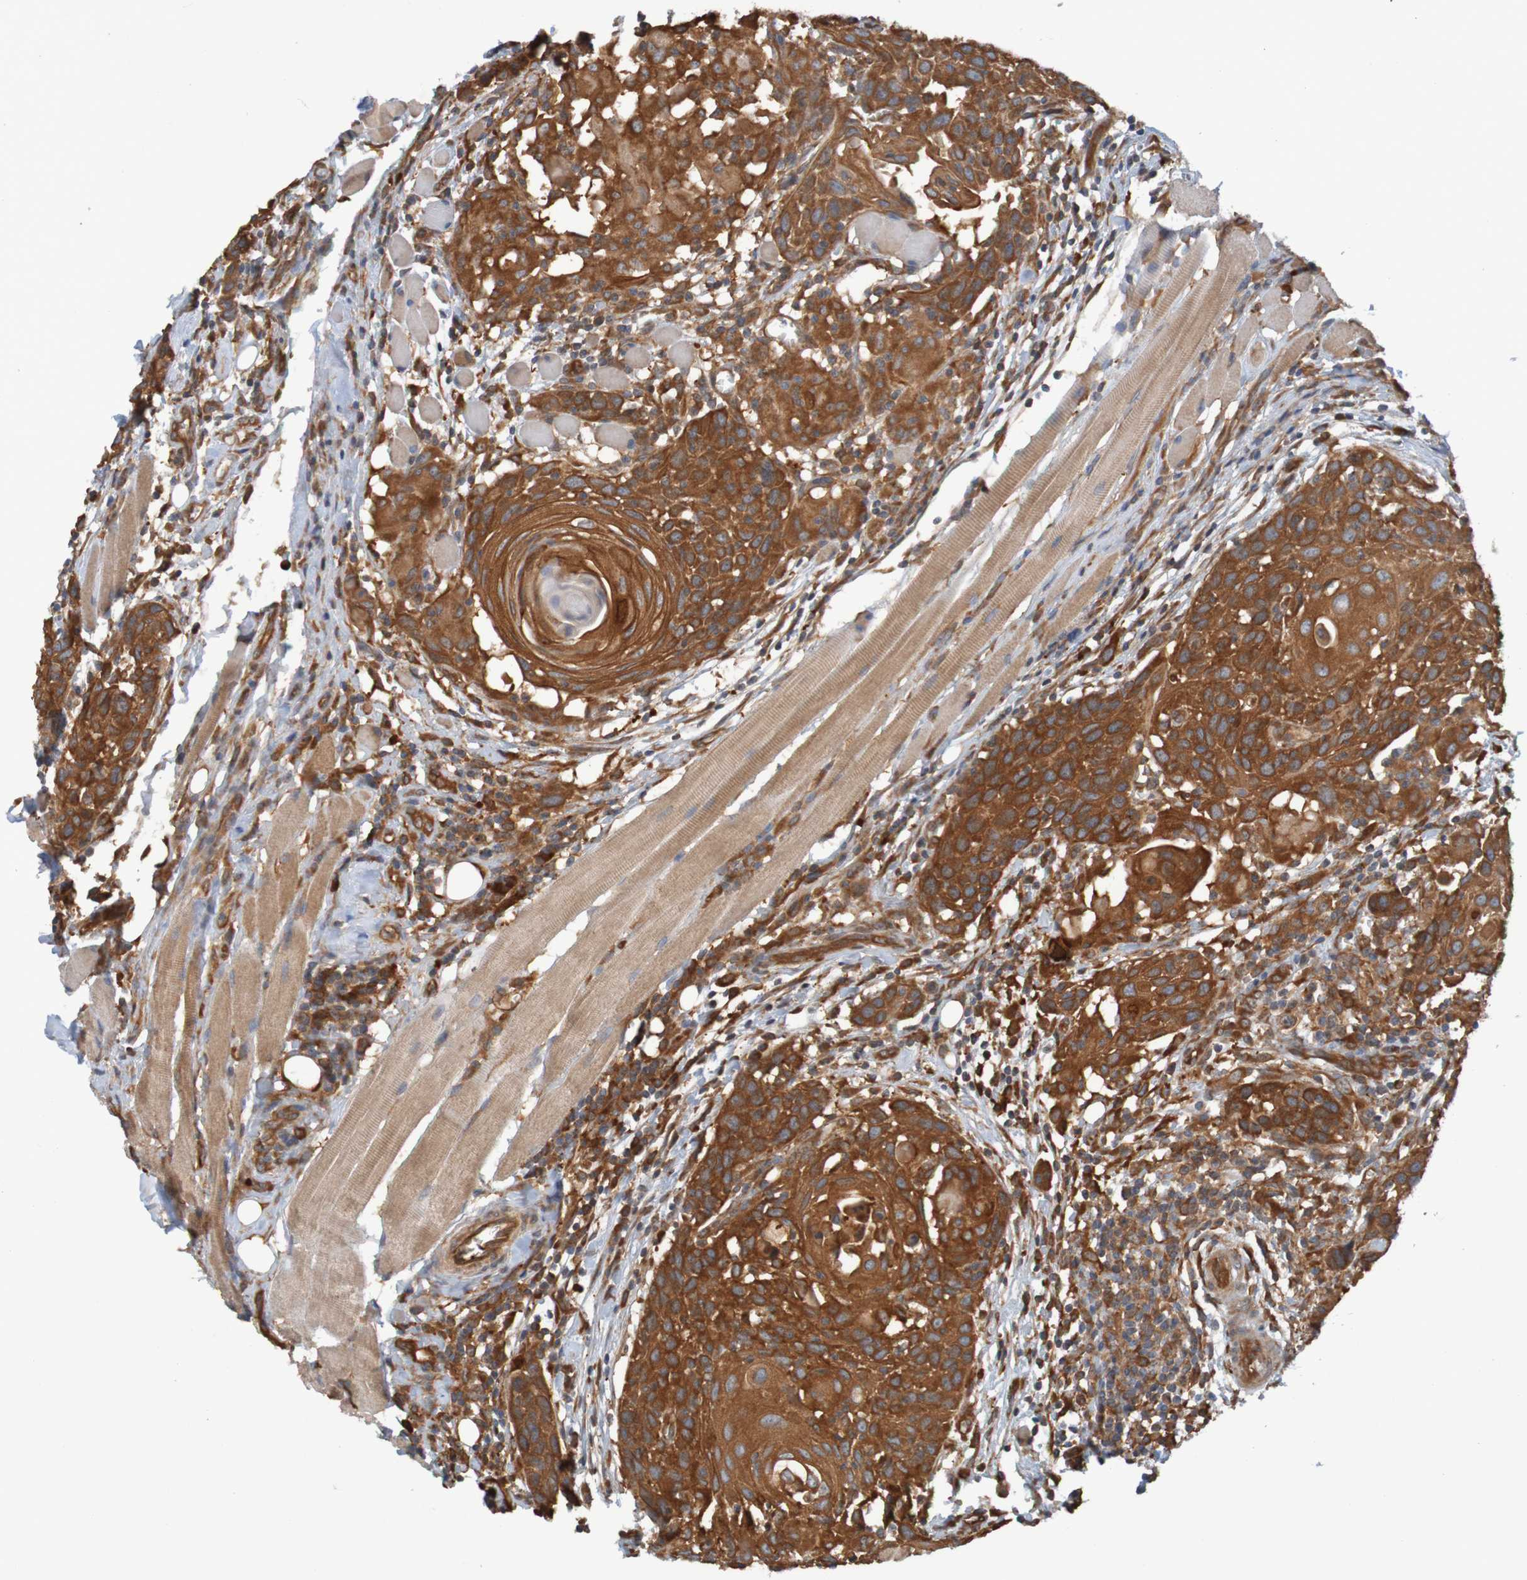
{"staining": {"intensity": "strong", "quantity": ">75%", "location": "cytoplasmic/membranous"}, "tissue": "head and neck cancer", "cell_type": "Tumor cells", "image_type": "cancer", "snomed": [{"axis": "morphology", "description": "Squamous cell carcinoma, NOS"}, {"axis": "topography", "description": "Oral tissue"}, {"axis": "topography", "description": "Head-Neck"}], "caption": "Strong cytoplasmic/membranous staining is appreciated in approximately >75% of tumor cells in head and neck squamous cell carcinoma.", "gene": "DNAJC4", "patient": {"sex": "female", "age": 50}}